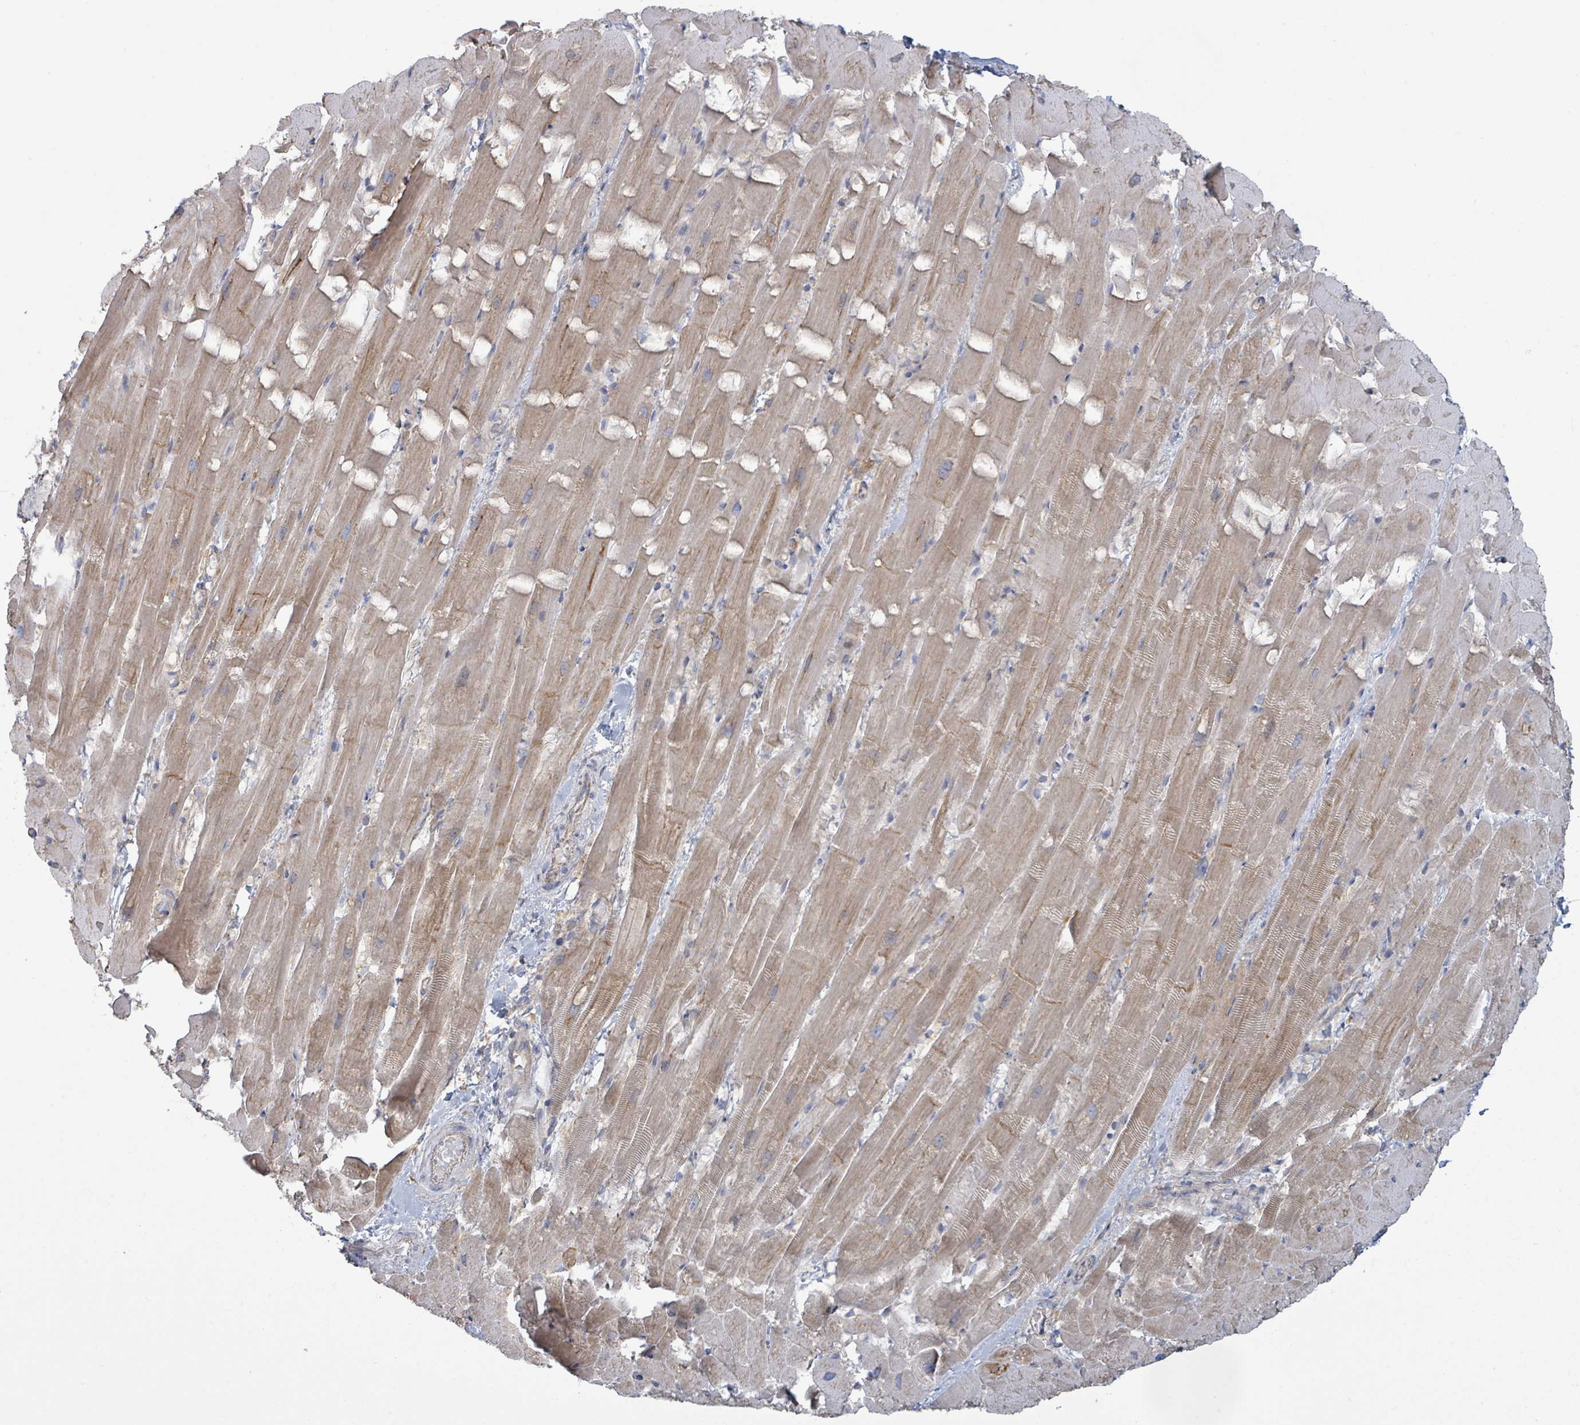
{"staining": {"intensity": "weak", "quantity": "25%-75%", "location": "cytoplasmic/membranous"}, "tissue": "heart muscle", "cell_type": "Cardiomyocytes", "image_type": "normal", "snomed": [{"axis": "morphology", "description": "Normal tissue, NOS"}, {"axis": "topography", "description": "Heart"}], "caption": "The immunohistochemical stain labels weak cytoplasmic/membranous expression in cardiomyocytes of benign heart muscle.", "gene": "COL13A1", "patient": {"sex": "male", "age": 37}}